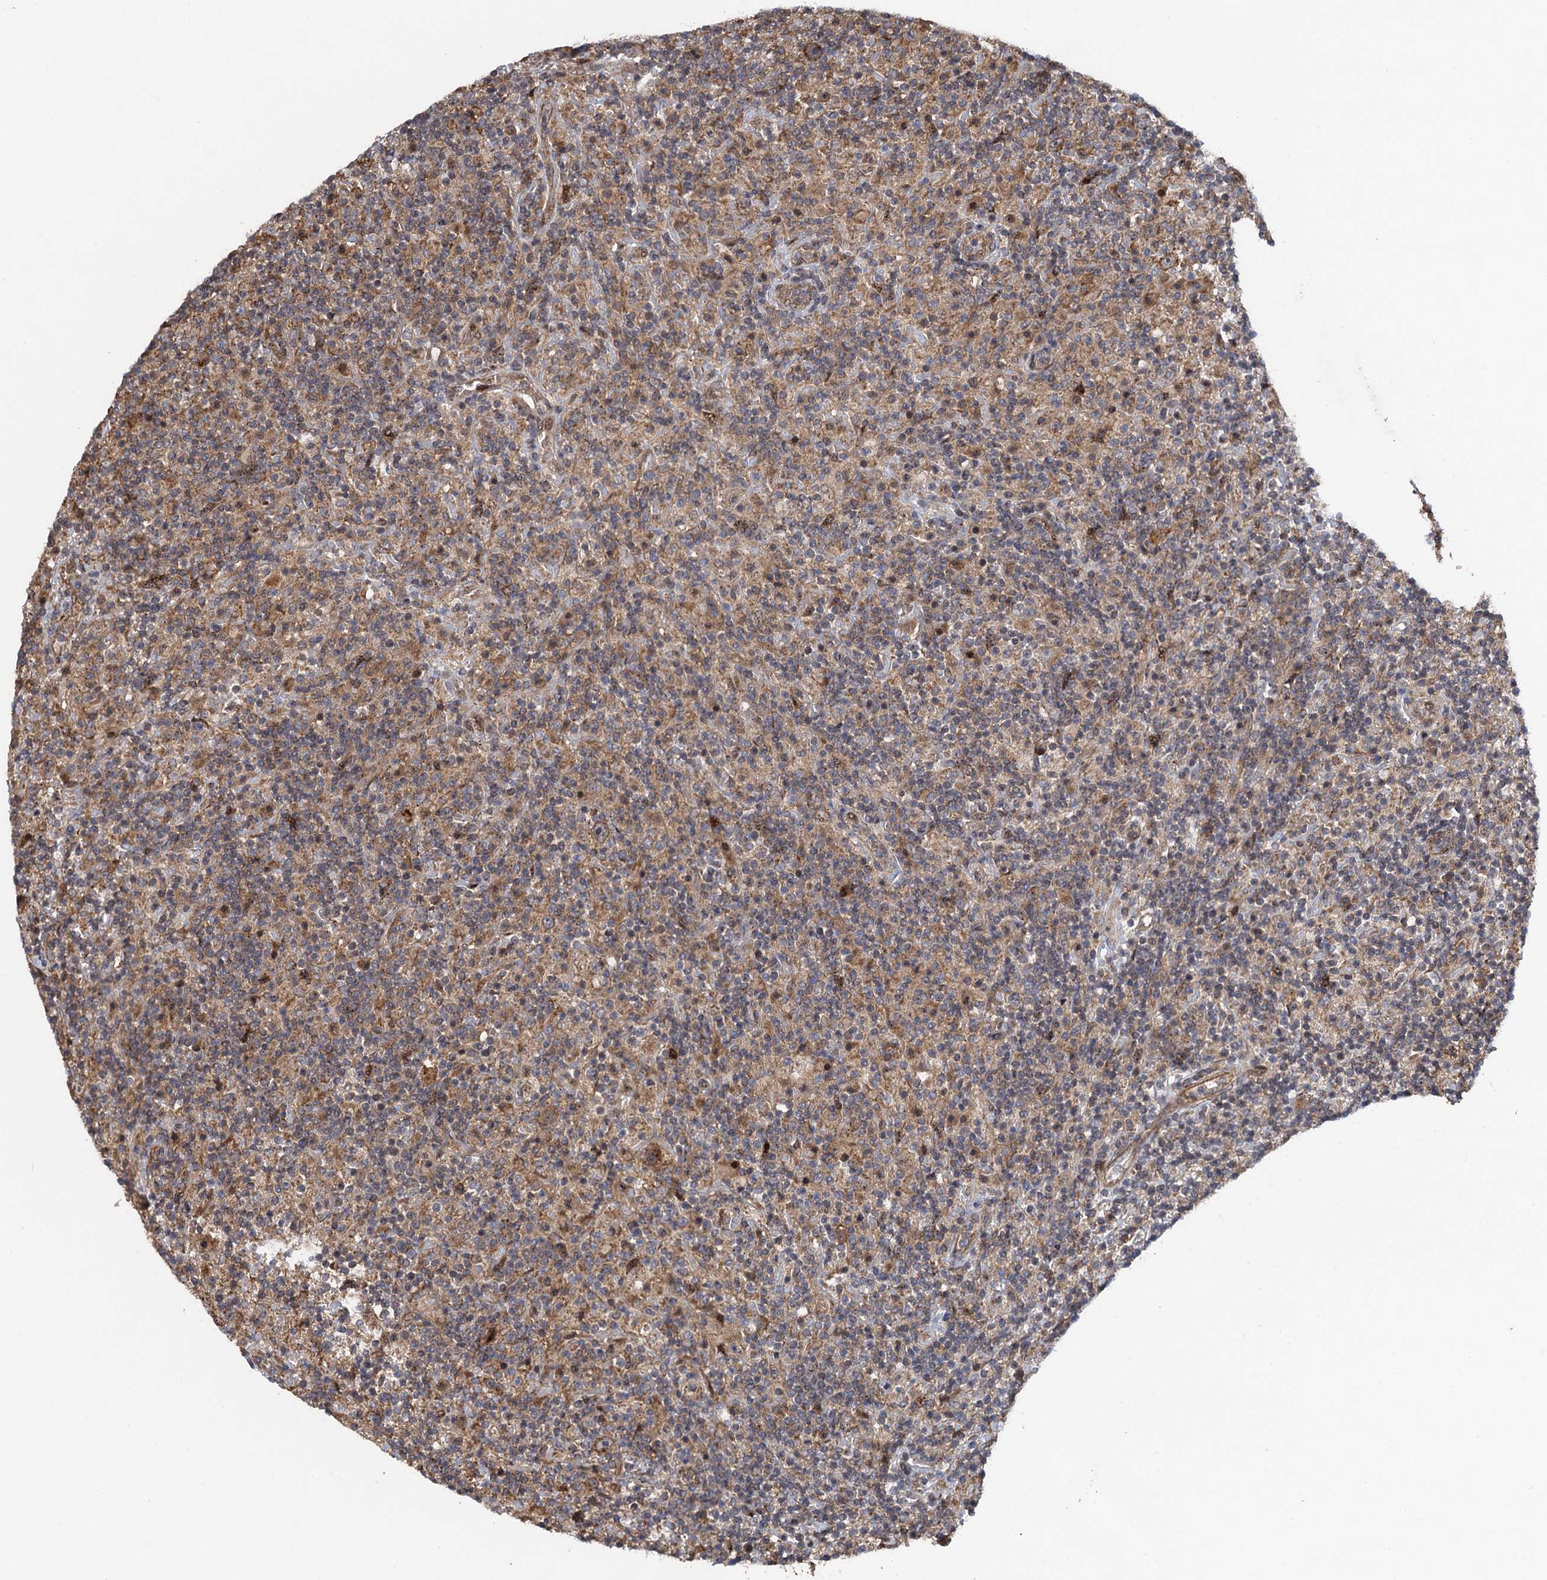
{"staining": {"intensity": "moderate", "quantity": ">75%", "location": "cytoplasmic/membranous"}, "tissue": "lymphoma", "cell_type": "Tumor cells", "image_type": "cancer", "snomed": [{"axis": "morphology", "description": "Hodgkin's disease, NOS"}, {"axis": "topography", "description": "Lymph node"}], "caption": "Human lymphoma stained for a protein (brown) demonstrates moderate cytoplasmic/membranous positive positivity in approximately >75% of tumor cells.", "gene": "HAUS1", "patient": {"sex": "male", "age": 70}}